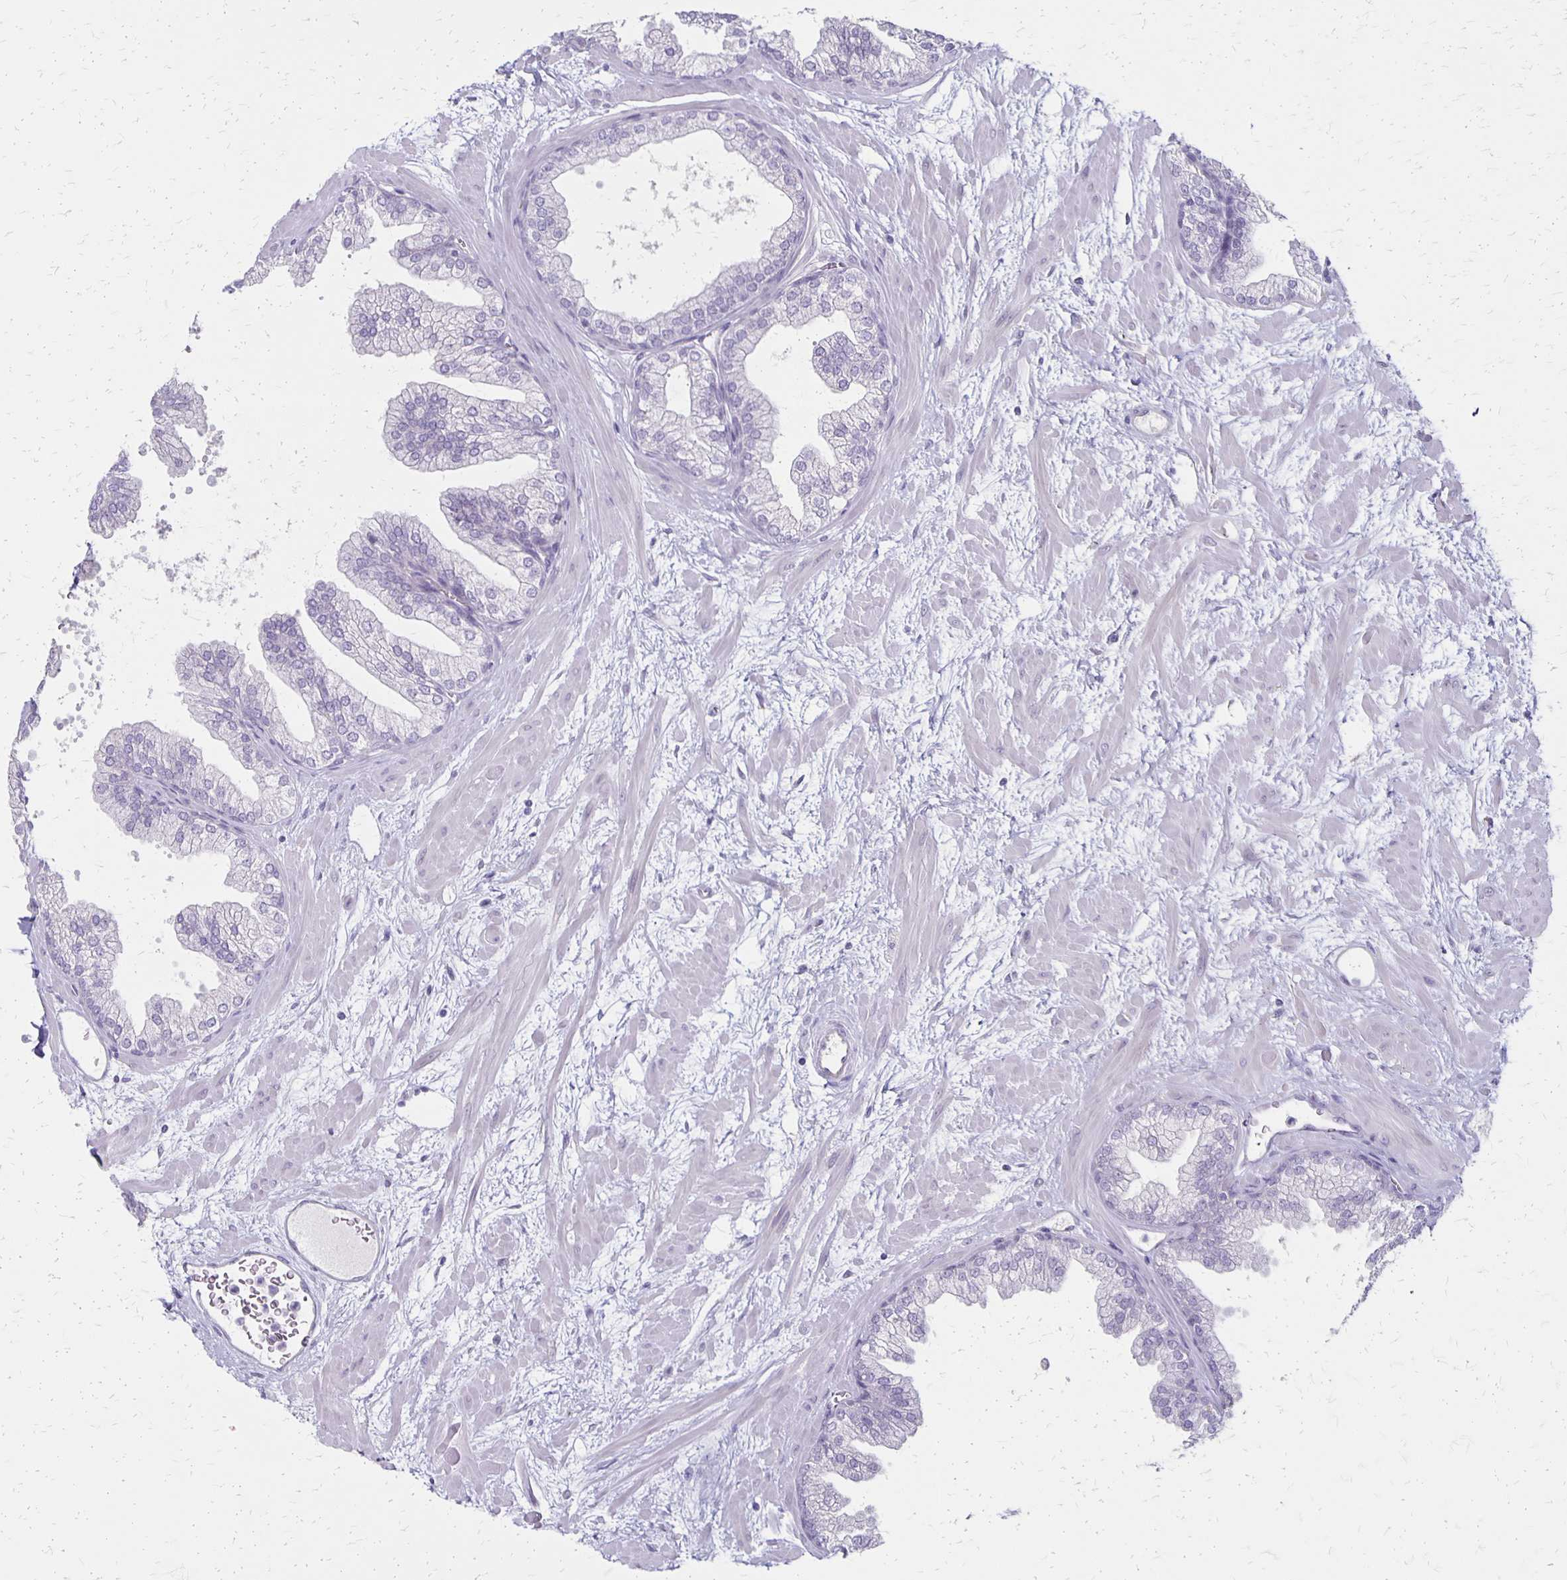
{"staining": {"intensity": "negative", "quantity": "none", "location": "none"}, "tissue": "prostate", "cell_type": "Glandular cells", "image_type": "normal", "snomed": [{"axis": "morphology", "description": "Normal tissue, NOS"}, {"axis": "topography", "description": "Prostate"}], "caption": "Micrograph shows no protein positivity in glandular cells of benign prostate.", "gene": "HOMER1", "patient": {"sex": "male", "age": 37}}